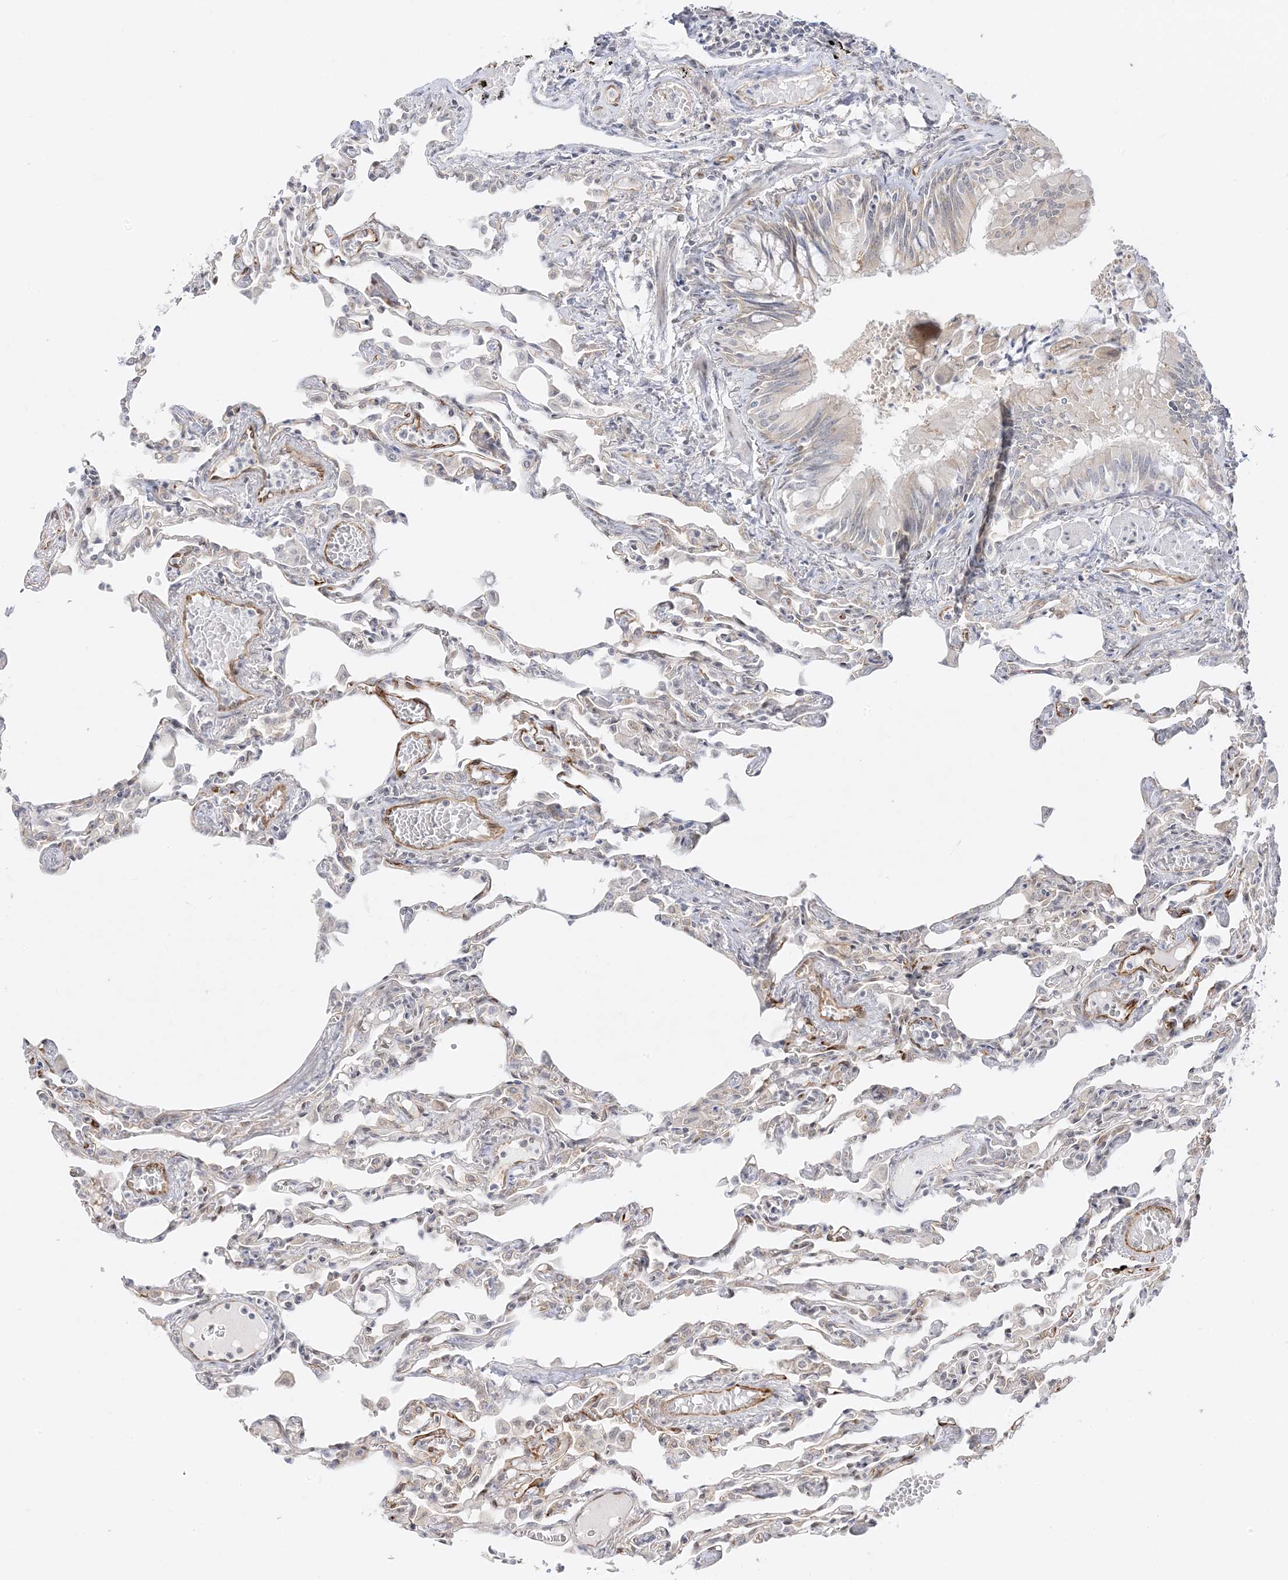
{"staining": {"intensity": "negative", "quantity": "none", "location": "none"}, "tissue": "lung", "cell_type": "Alveolar cells", "image_type": "normal", "snomed": [{"axis": "morphology", "description": "Normal tissue, NOS"}, {"axis": "topography", "description": "Bronchus"}, {"axis": "topography", "description": "Lung"}], "caption": "This is a histopathology image of IHC staining of benign lung, which shows no positivity in alveolar cells.", "gene": "C2CD2", "patient": {"sex": "female", "age": 49}}